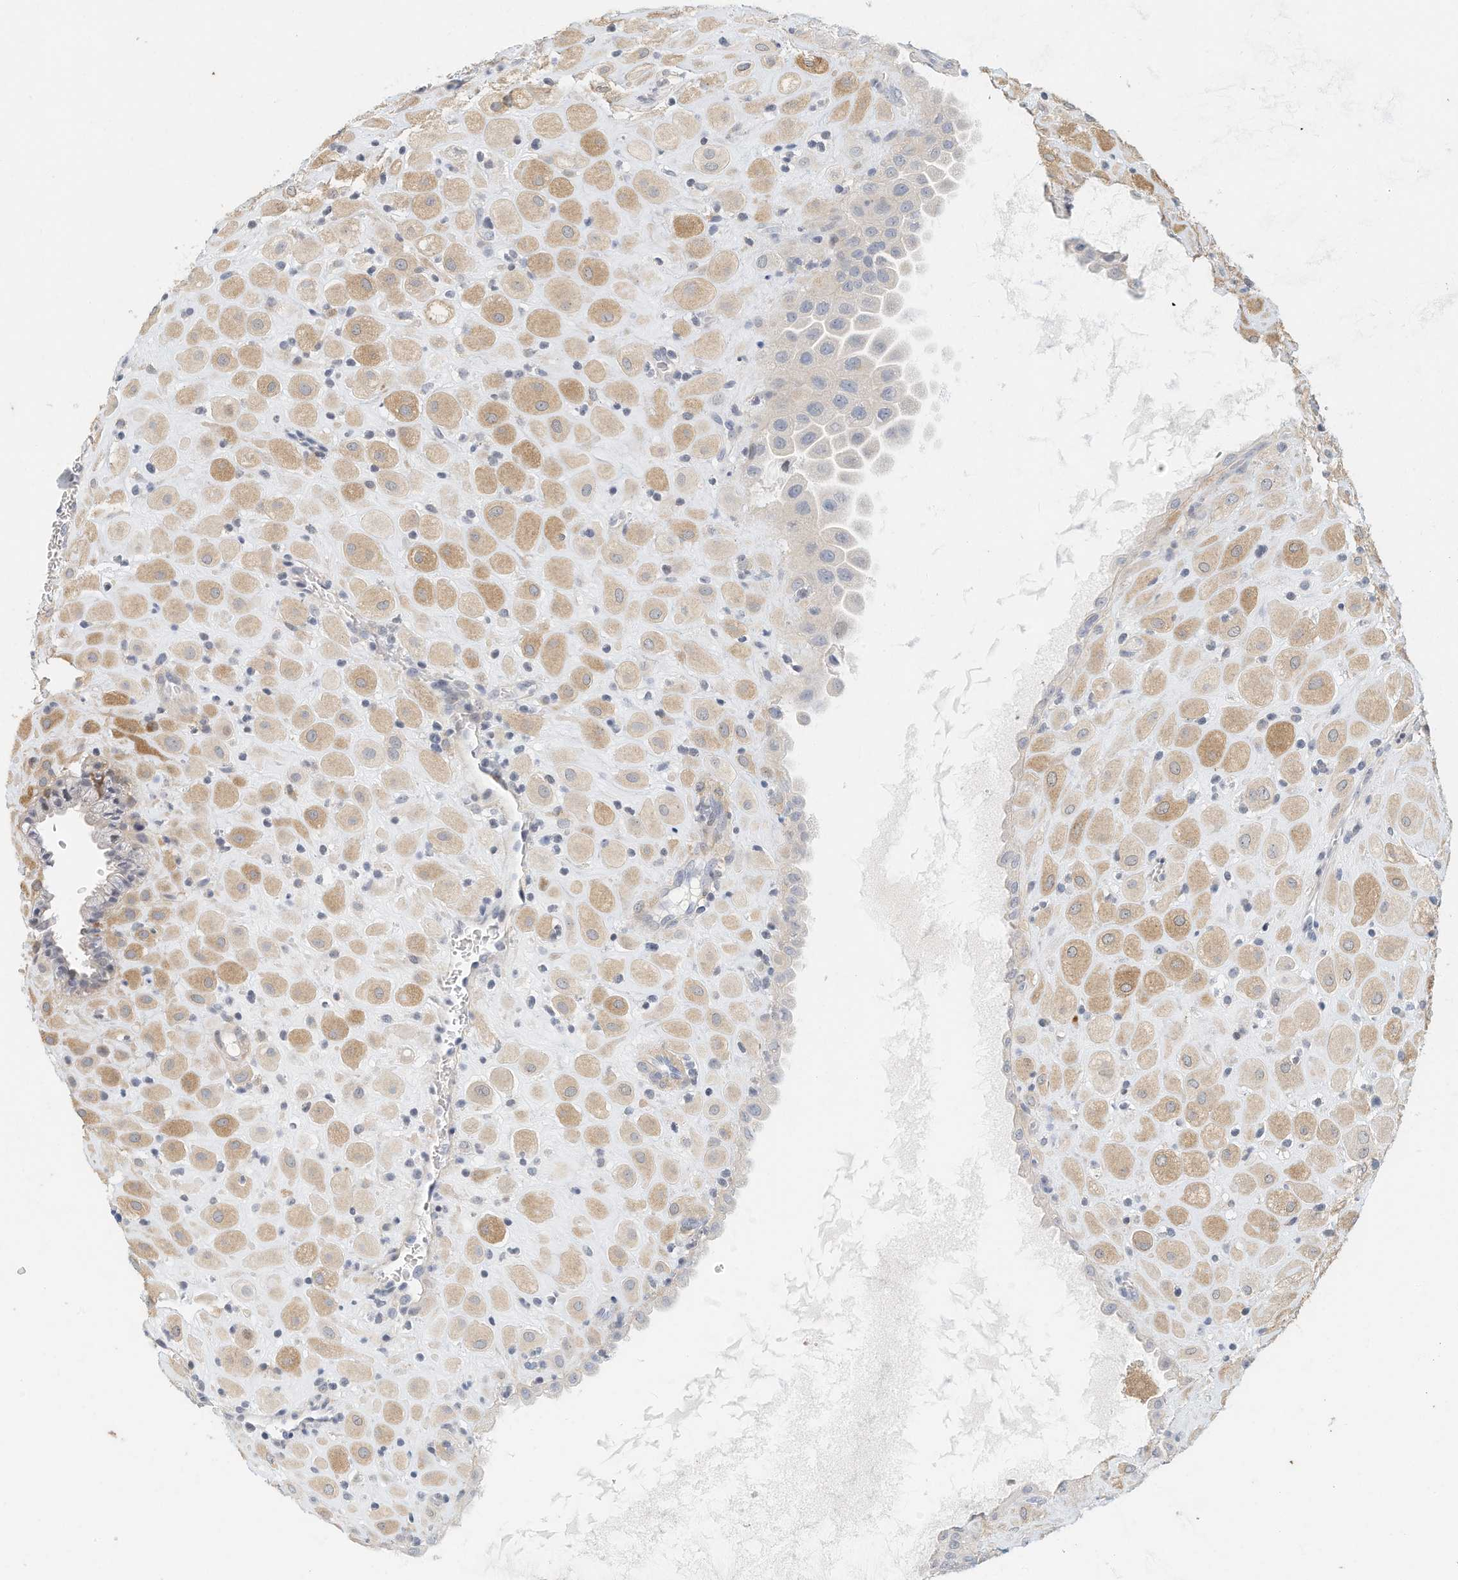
{"staining": {"intensity": "weak", "quantity": ">75%", "location": "cytoplasmic/membranous"}, "tissue": "placenta", "cell_type": "Decidual cells", "image_type": "normal", "snomed": [{"axis": "morphology", "description": "Normal tissue, NOS"}, {"axis": "topography", "description": "Placenta"}], "caption": "Benign placenta was stained to show a protein in brown. There is low levels of weak cytoplasmic/membranous positivity in about >75% of decidual cells. (DAB (3,3'-diaminobenzidine) IHC, brown staining for protein, blue staining for nuclei).", "gene": "MICAL1", "patient": {"sex": "female", "age": 35}}